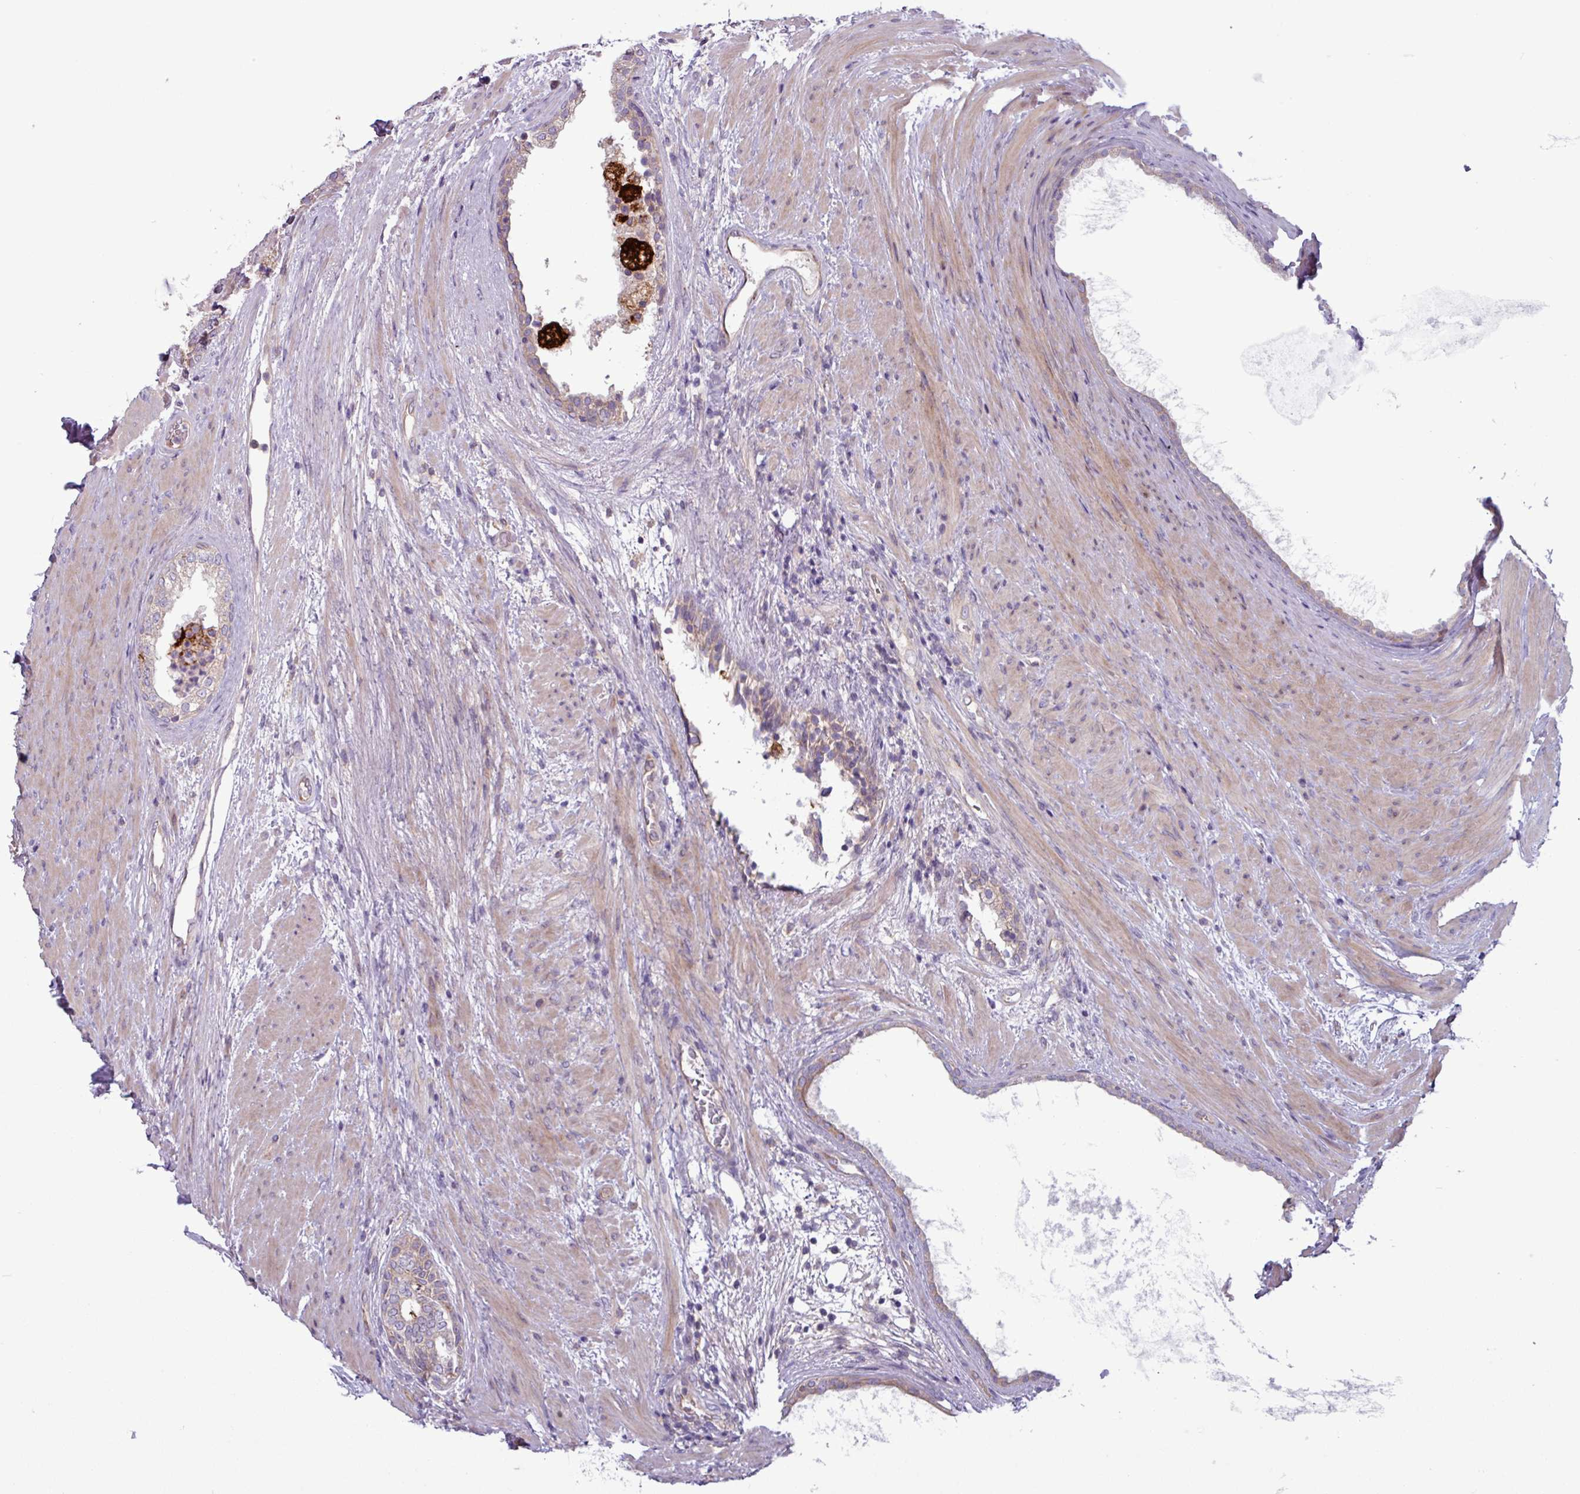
{"staining": {"intensity": "weak", "quantity": "<25%", "location": "cytoplasmic/membranous"}, "tissue": "prostate", "cell_type": "Glandular cells", "image_type": "normal", "snomed": [{"axis": "morphology", "description": "Normal tissue, NOS"}, {"axis": "topography", "description": "Prostate"}], "caption": "This is an immunohistochemistry histopathology image of benign prostate. There is no expression in glandular cells.", "gene": "PLIN2", "patient": {"sex": "male", "age": 76}}